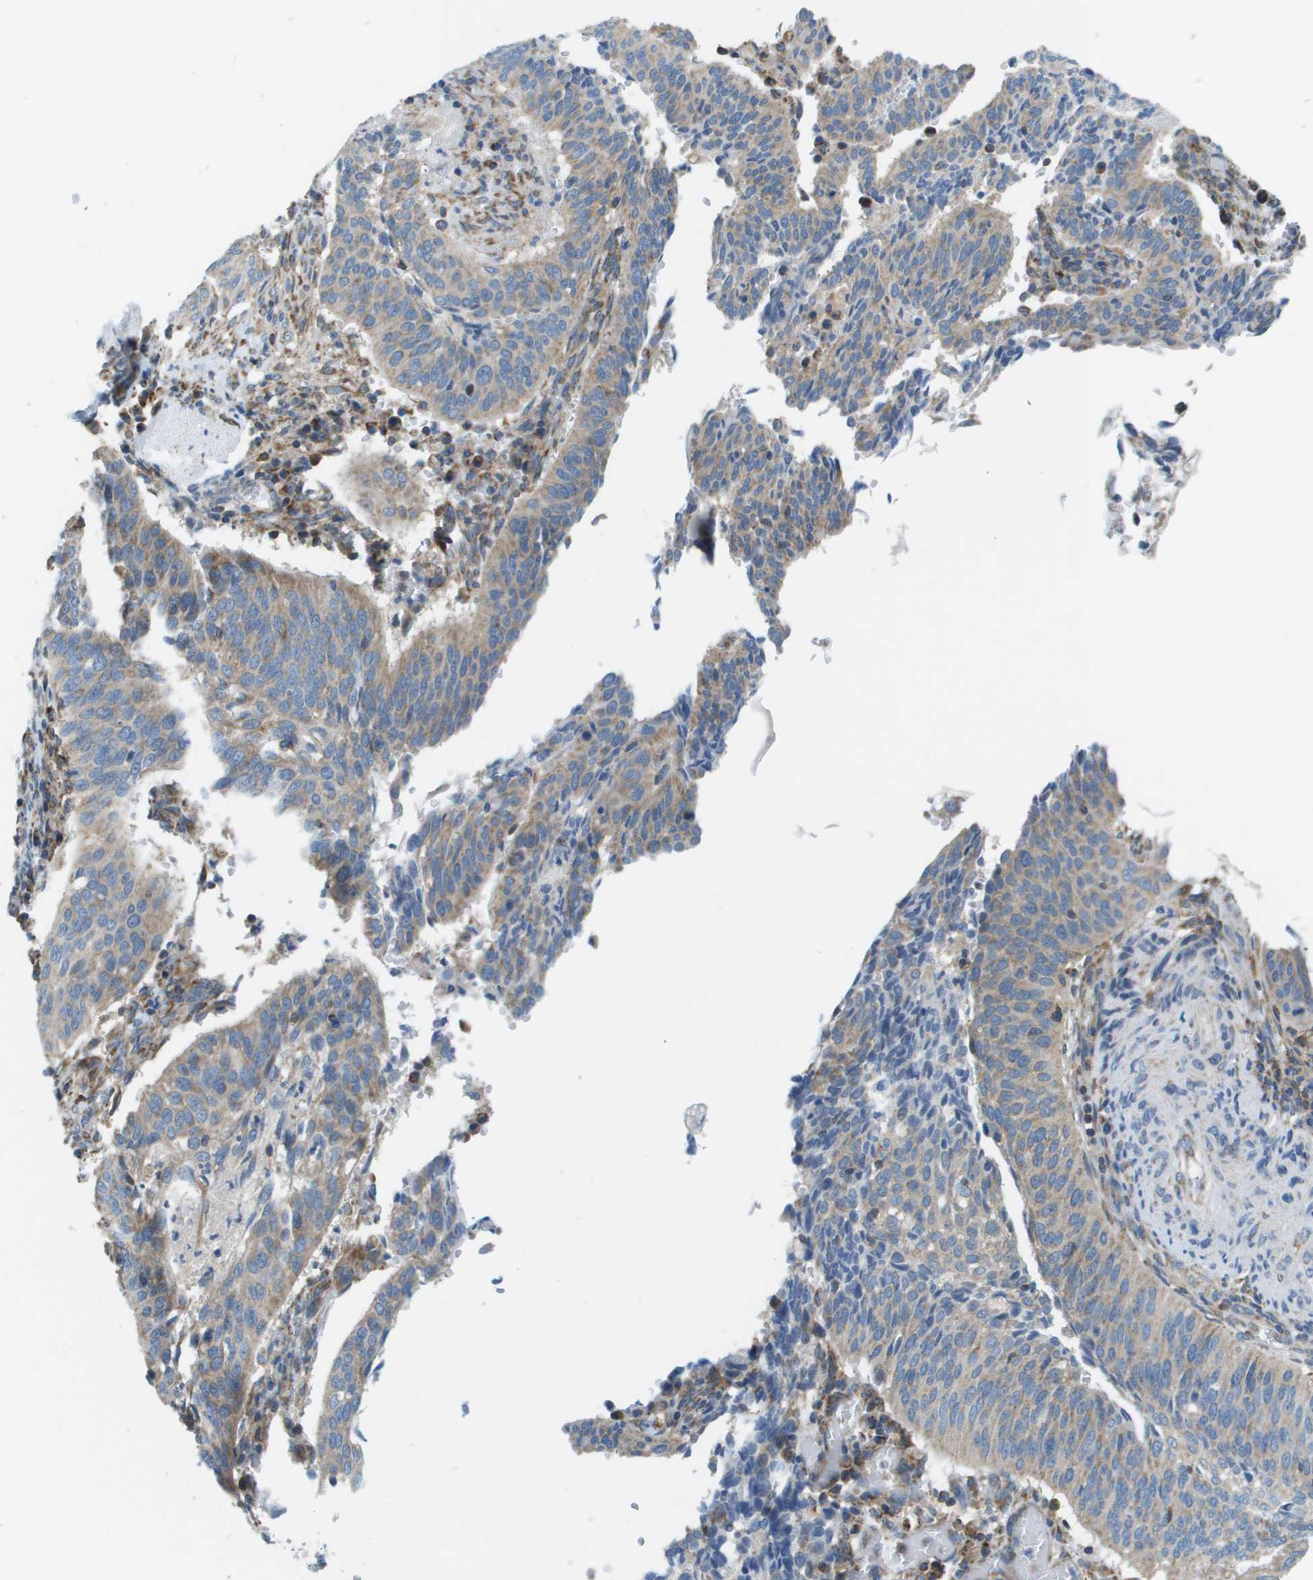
{"staining": {"intensity": "weak", "quantity": "25%-75%", "location": "cytoplasmic/membranous"}, "tissue": "cervical cancer", "cell_type": "Tumor cells", "image_type": "cancer", "snomed": [{"axis": "morphology", "description": "Normal tissue, NOS"}, {"axis": "morphology", "description": "Squamous cell carcinoma, NOS"}, {"axis": "topography", "description": "Cervix"}], "caption": "Brown immunohistochemical staining in human cervical cancer (squamous cell carcinoma) displays weak cytoplasmic/membranous staining in about 25%-75% of tumor cells.", "gene": "TAOK3", "patient": {"sex": "female", "age": 39}}